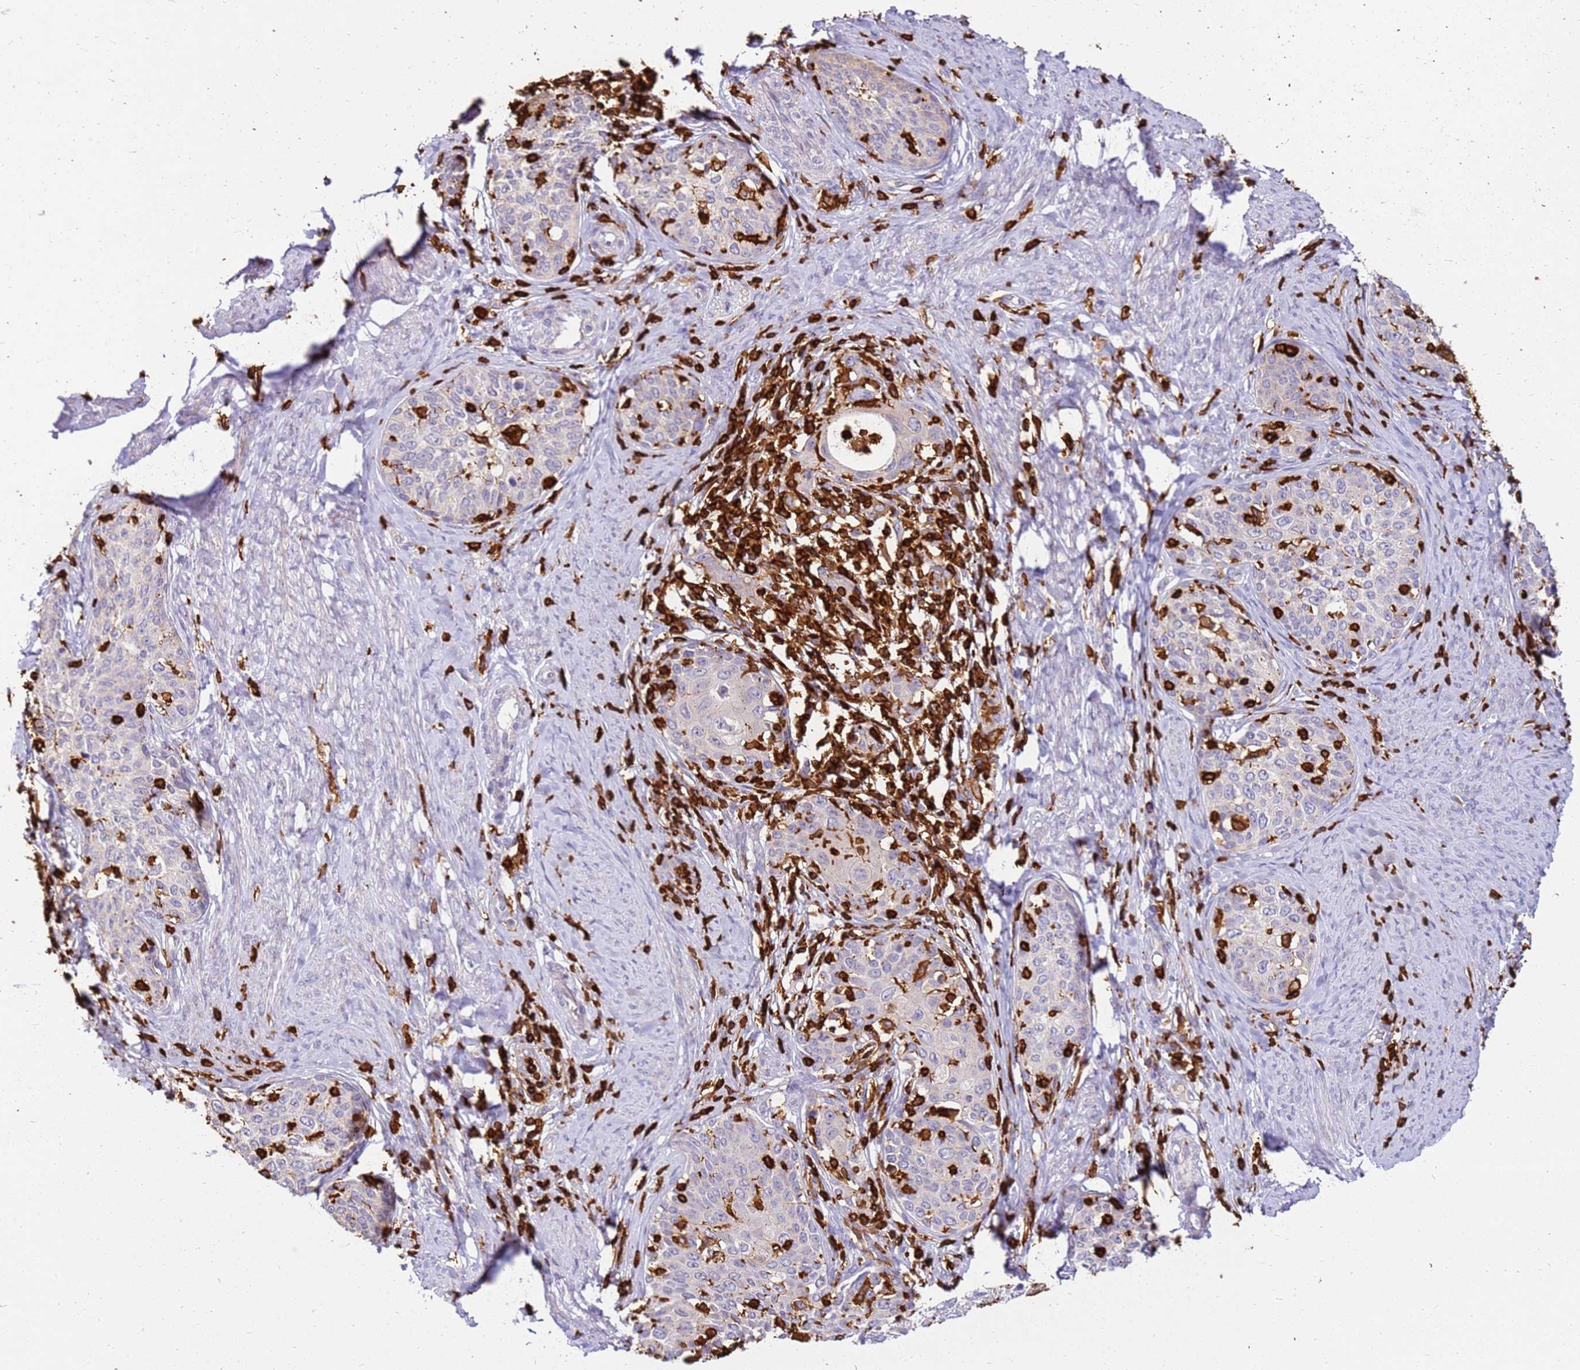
{"staining": {"intensity": "negative", "quantity": "none", "location": "none"}, "tissue": "cervical cancer", "cell_type": "Tumor cells", "image_type": "cancer", "snomed": [{"axis": "morphology", "description": "Squamous cell carcinoma, NOS"}, {"axis": "morphology", "description": "Adenocarcinoma, NOS"}, {"axis": "topography", "description": "Cervix"}], "caption": "This micrograph is of cervical cancer stained with immunohistochemistry (IHC) to label a protein in brown with the nuclei are counter-stained blue. There is no positivity in tumor cells.", "gene": "CORO1A", "patient": {"sex": "female", "age": 52}}